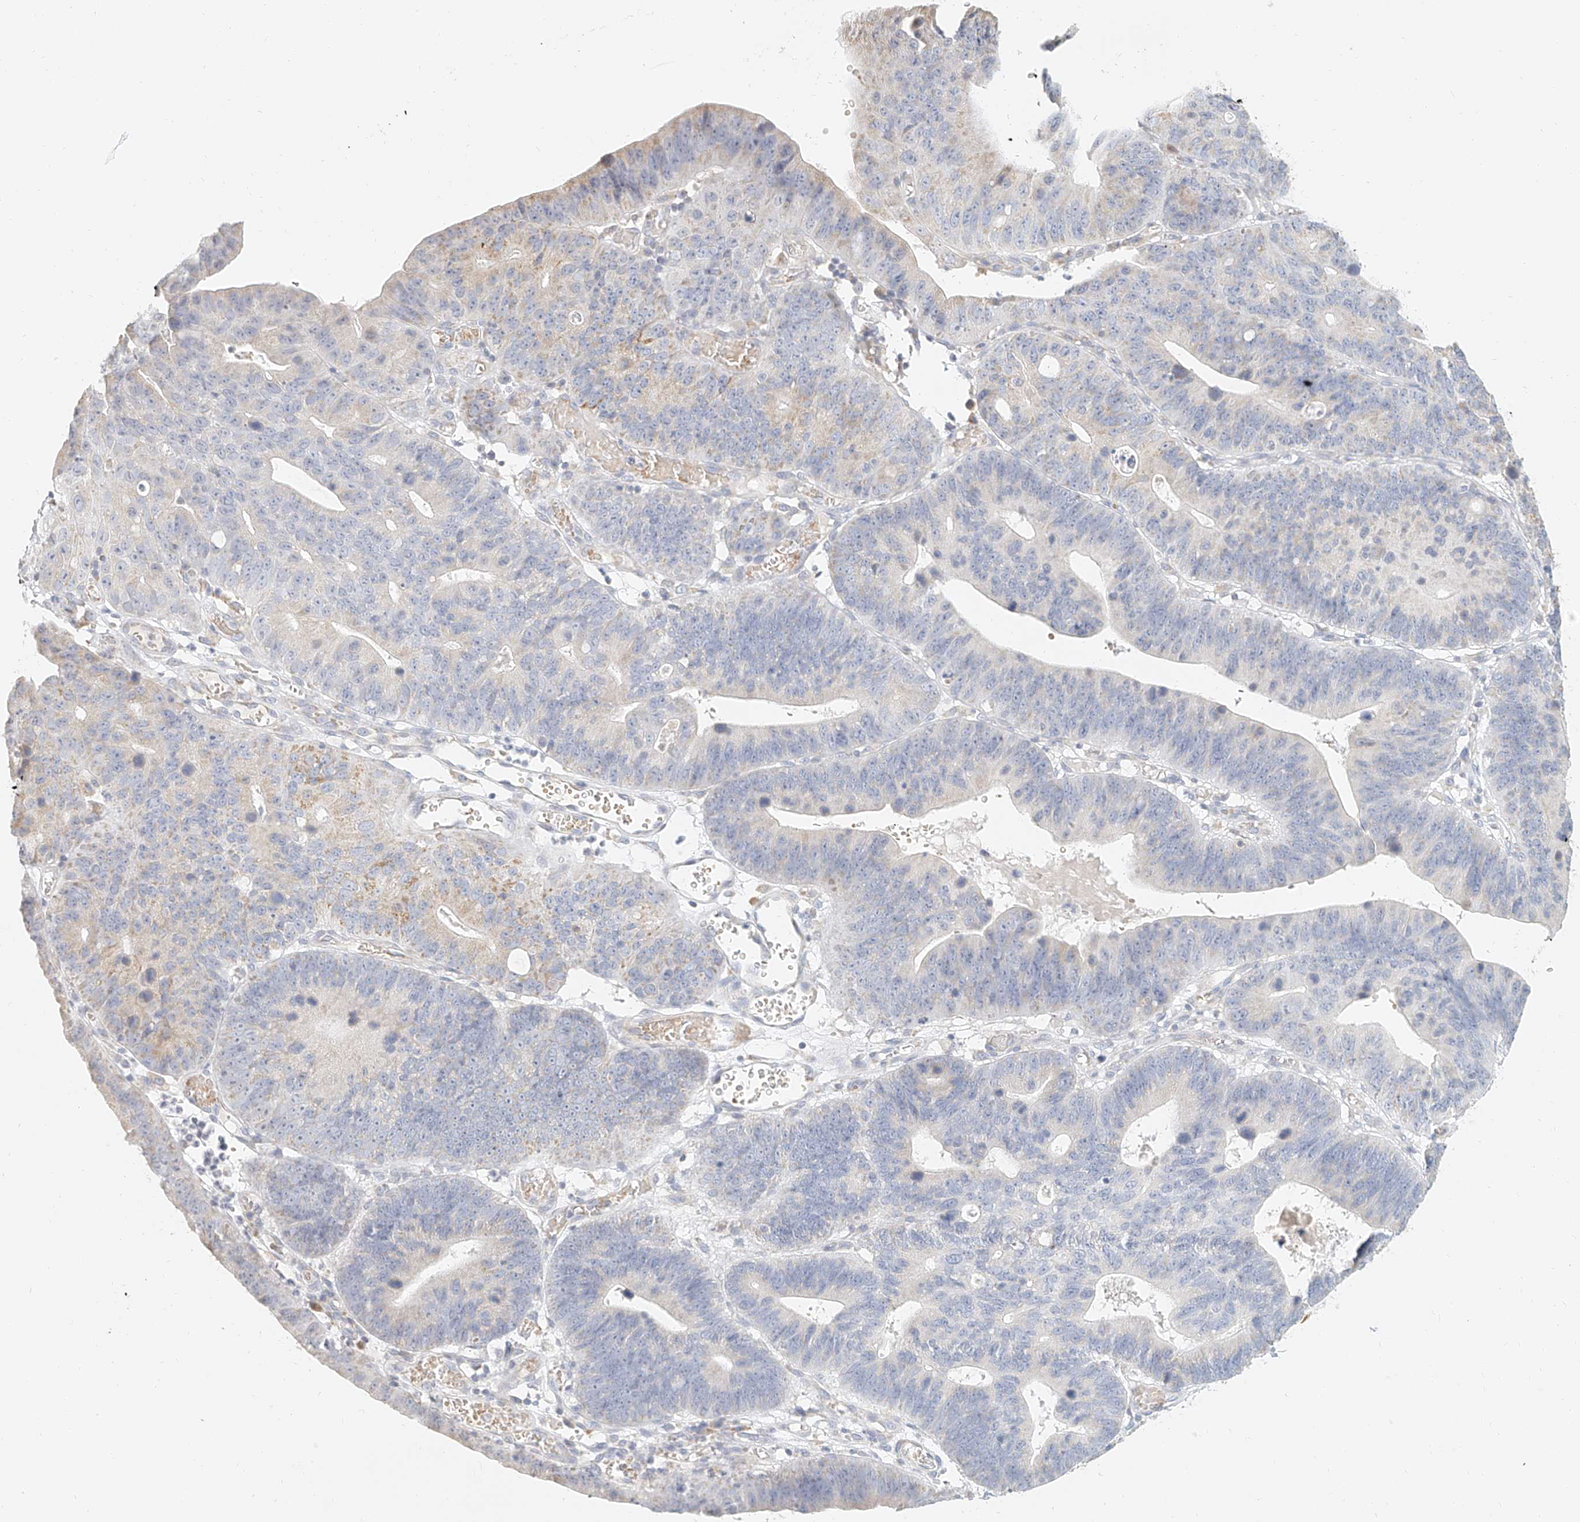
{"staining": {"intensity": "weak", "quantity": "<25%", "location": "cytoplasmic/membranous"}, "tissue": "stomach cancer", "cell_type": "Tumor cells", "image_type": "cancer", "snomed": [{"axis": "morphology", "description": "Adenocarcinoma, NOS"}, {"axis": "topography", "description": "Stomach"}], "caption": "The immunohistochemistry micrograph has no significant staining in tumor cells of stomach cancer tissue.", "gene": "CXorf58", "patient": {"sex": "male", "age": 59}}